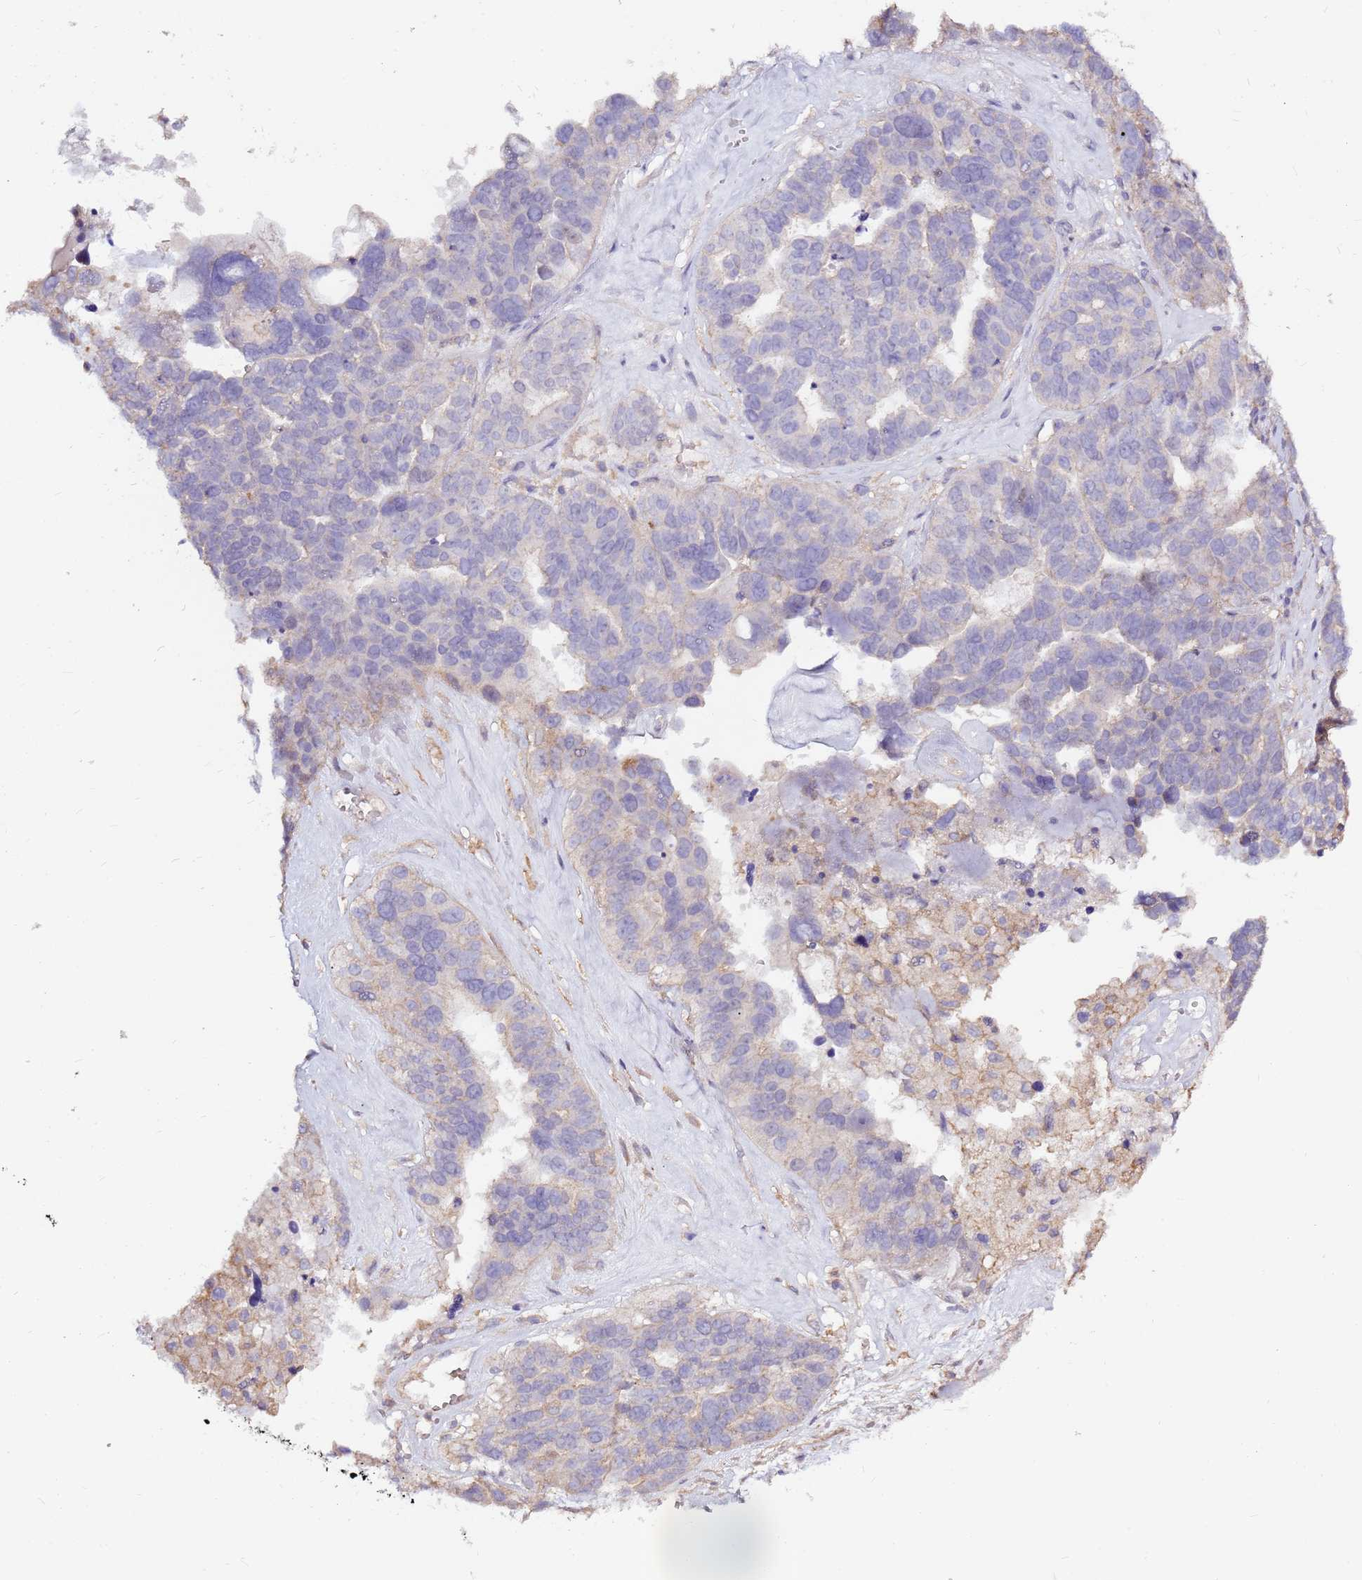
{"staining": {"intensity": "negative", "quantity": "none", "location": "none"}, "tissue": "ovarian cancer", "cell_type": "Tumor cells", "image_type": "cancer", "snomed": [{"axis": "morphology", "description": "Cystadenocarcinoma, serous, NOS"}, {"axis": "topography", "description": "Ovary"}], "caption": "Immunohistochemistry of human ovarian cancer shows no expression in tumor cells.", "gene": "EVA1B", "patient": {"sex": "female", "age": 59}}